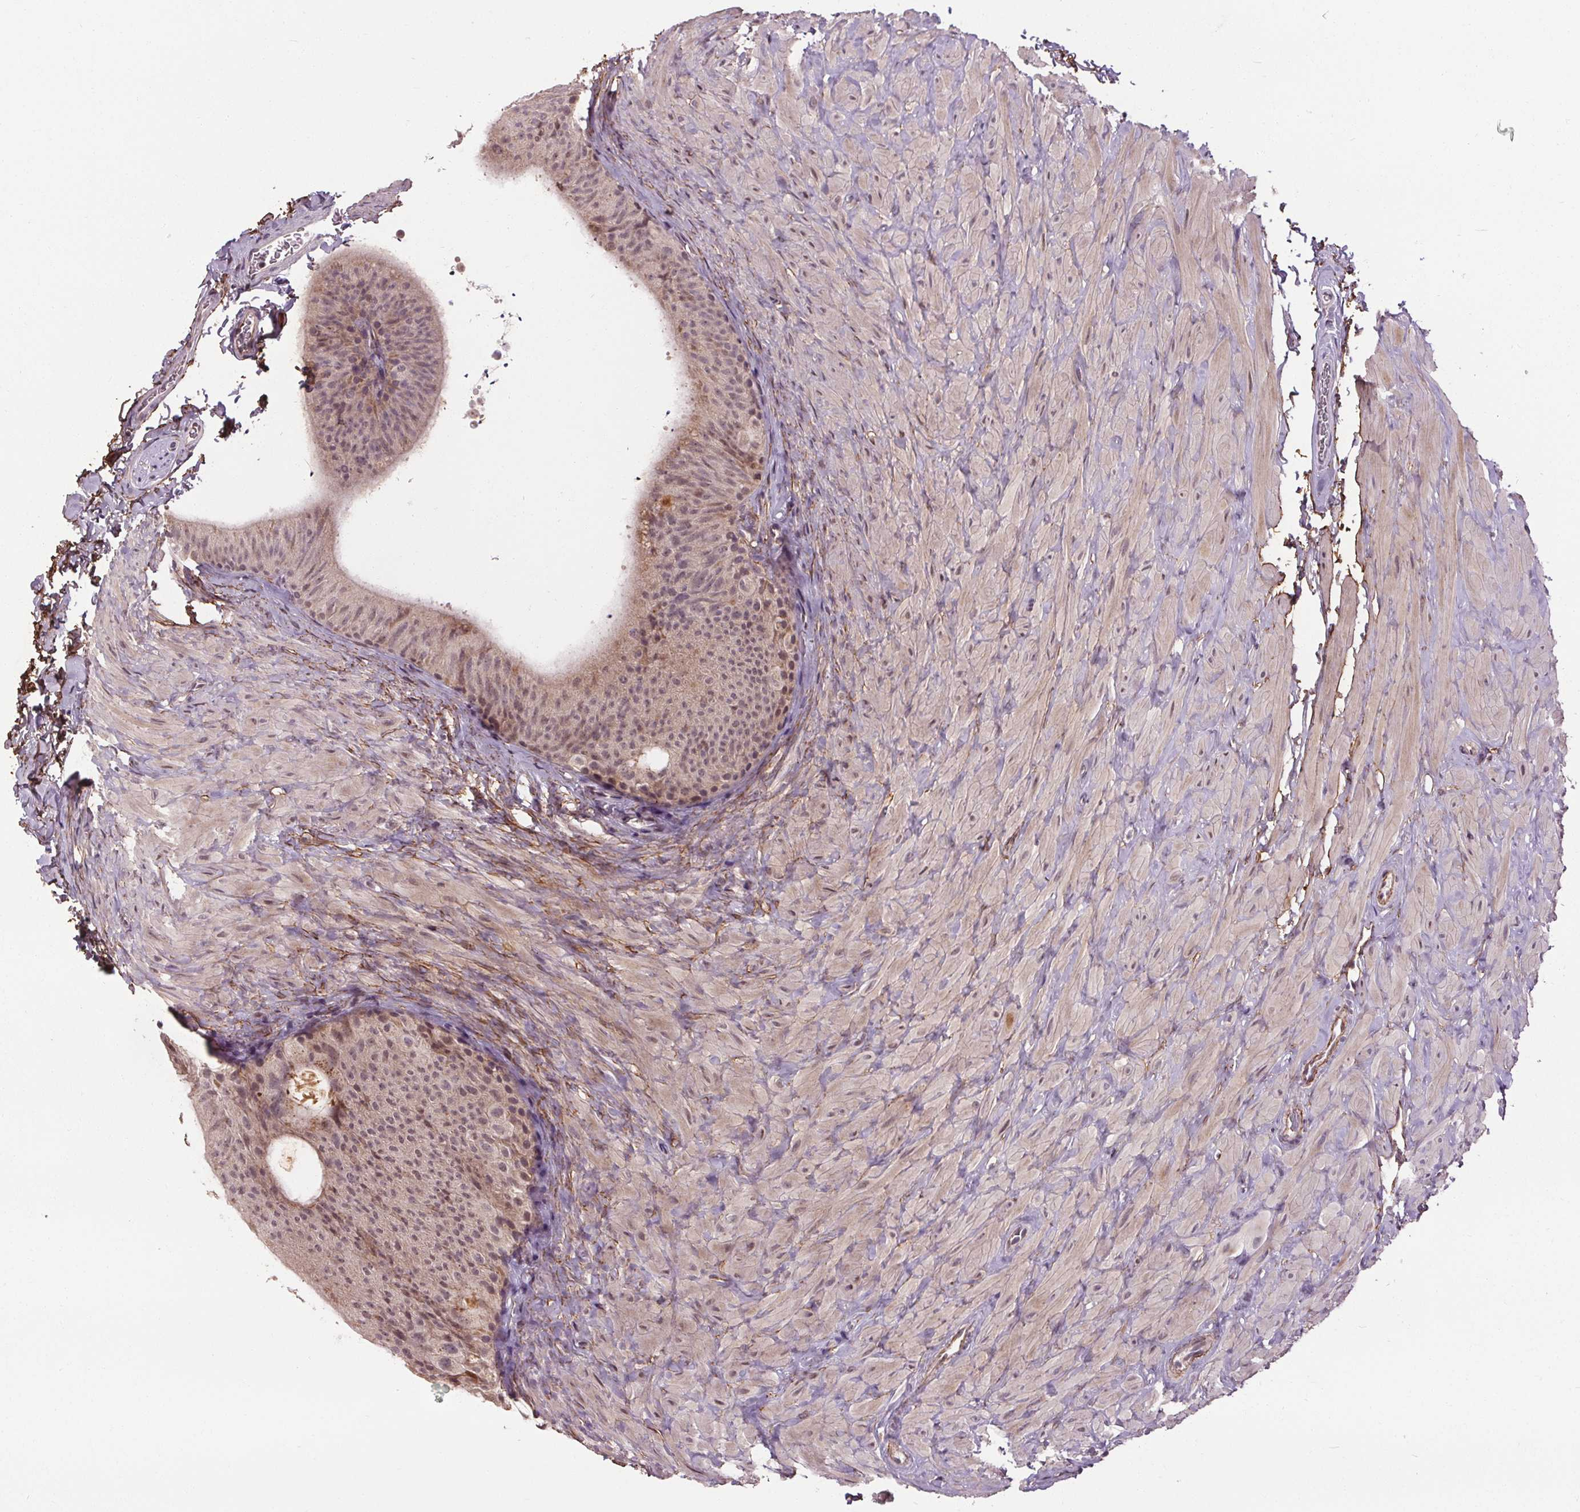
{"staining": {"intensity": "weak", "quantity": "<25%", "location": "nuclear"}, "tissue": "epididymis", "cell_type": "Glandular cells", "image_type": "normal", "snomed": [{"axis": "morphology", "description": "Normal tissue, NOS"}, {"axis": "topography", "description": "Epididymis, spermatic cord, NOS"}, {"axis": "topography", "description": "Epididymis"}], "caption": "High power microscopy image of an immunohistochemistry micrograph of benign epididymis, revealing no significant positivity in glandular cells. The staining is performed using DAB (3,3'-diaminobenzidine) brown chromogen with nuclei counter-stained in using hematoxylin.", "gene": "KIAA0232", "patient": {"sex": "male", "age": 31}}